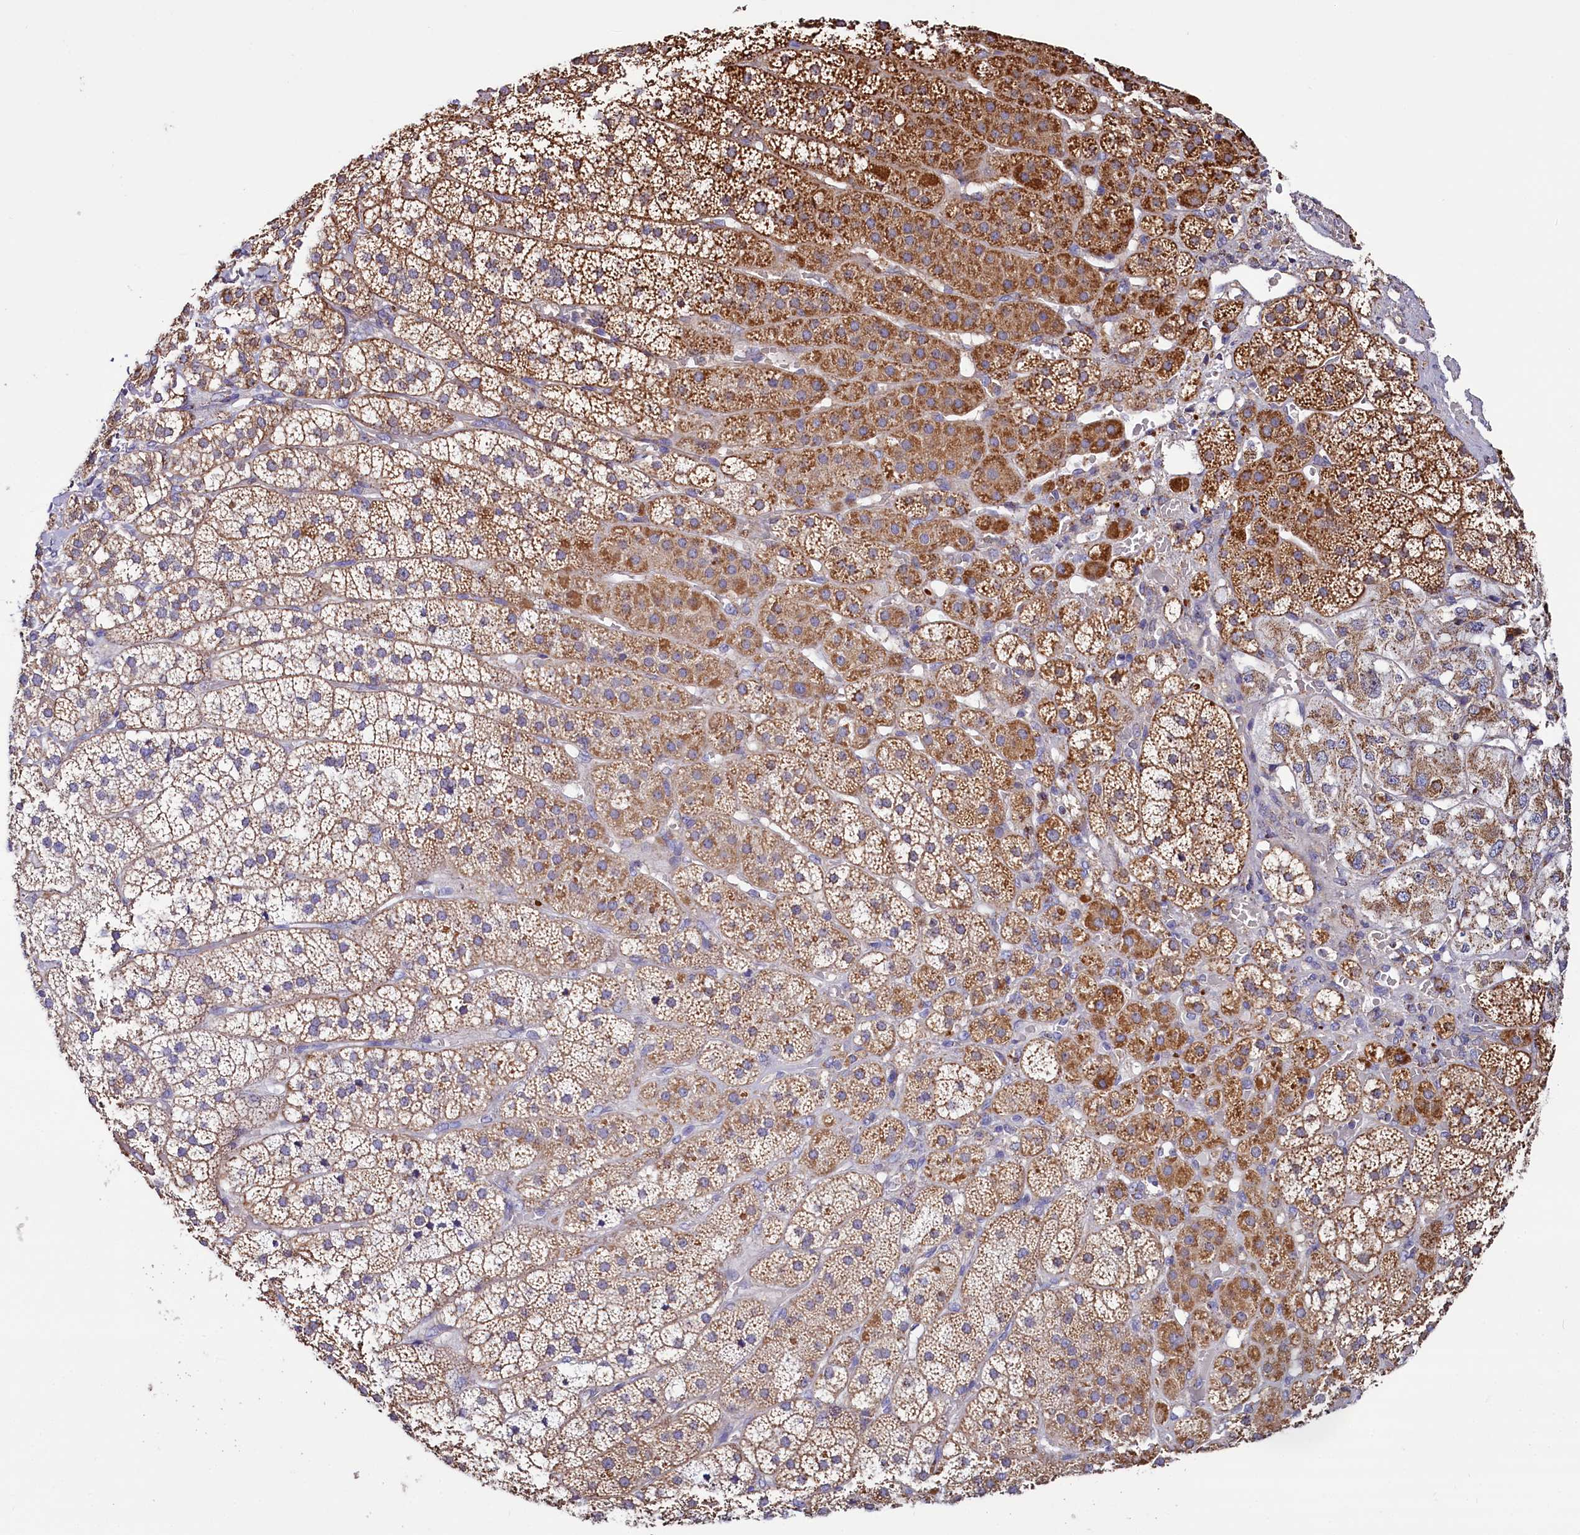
{"staining": {"intensity": "strong", "quantity": ">75%", "location": "cytoplasmic/membranous"}, "tissue": "adrenal gland", "cell_type": "Glandular cells", "image_type": "normal", "snomed": [{"axis": "morphology", "description": "Normal tissue, NOS"}, {"axis": "topography", "description": "Adrenal gland"}], "caption": "Adrenal gland stained with DAB immunohistochemistry exhibits high levels of strong cytoplasmic/membranous expression in about >75% of glandular cells.", "gene": "NUDT15", "patient": {"sex": "female", "age": 44}}